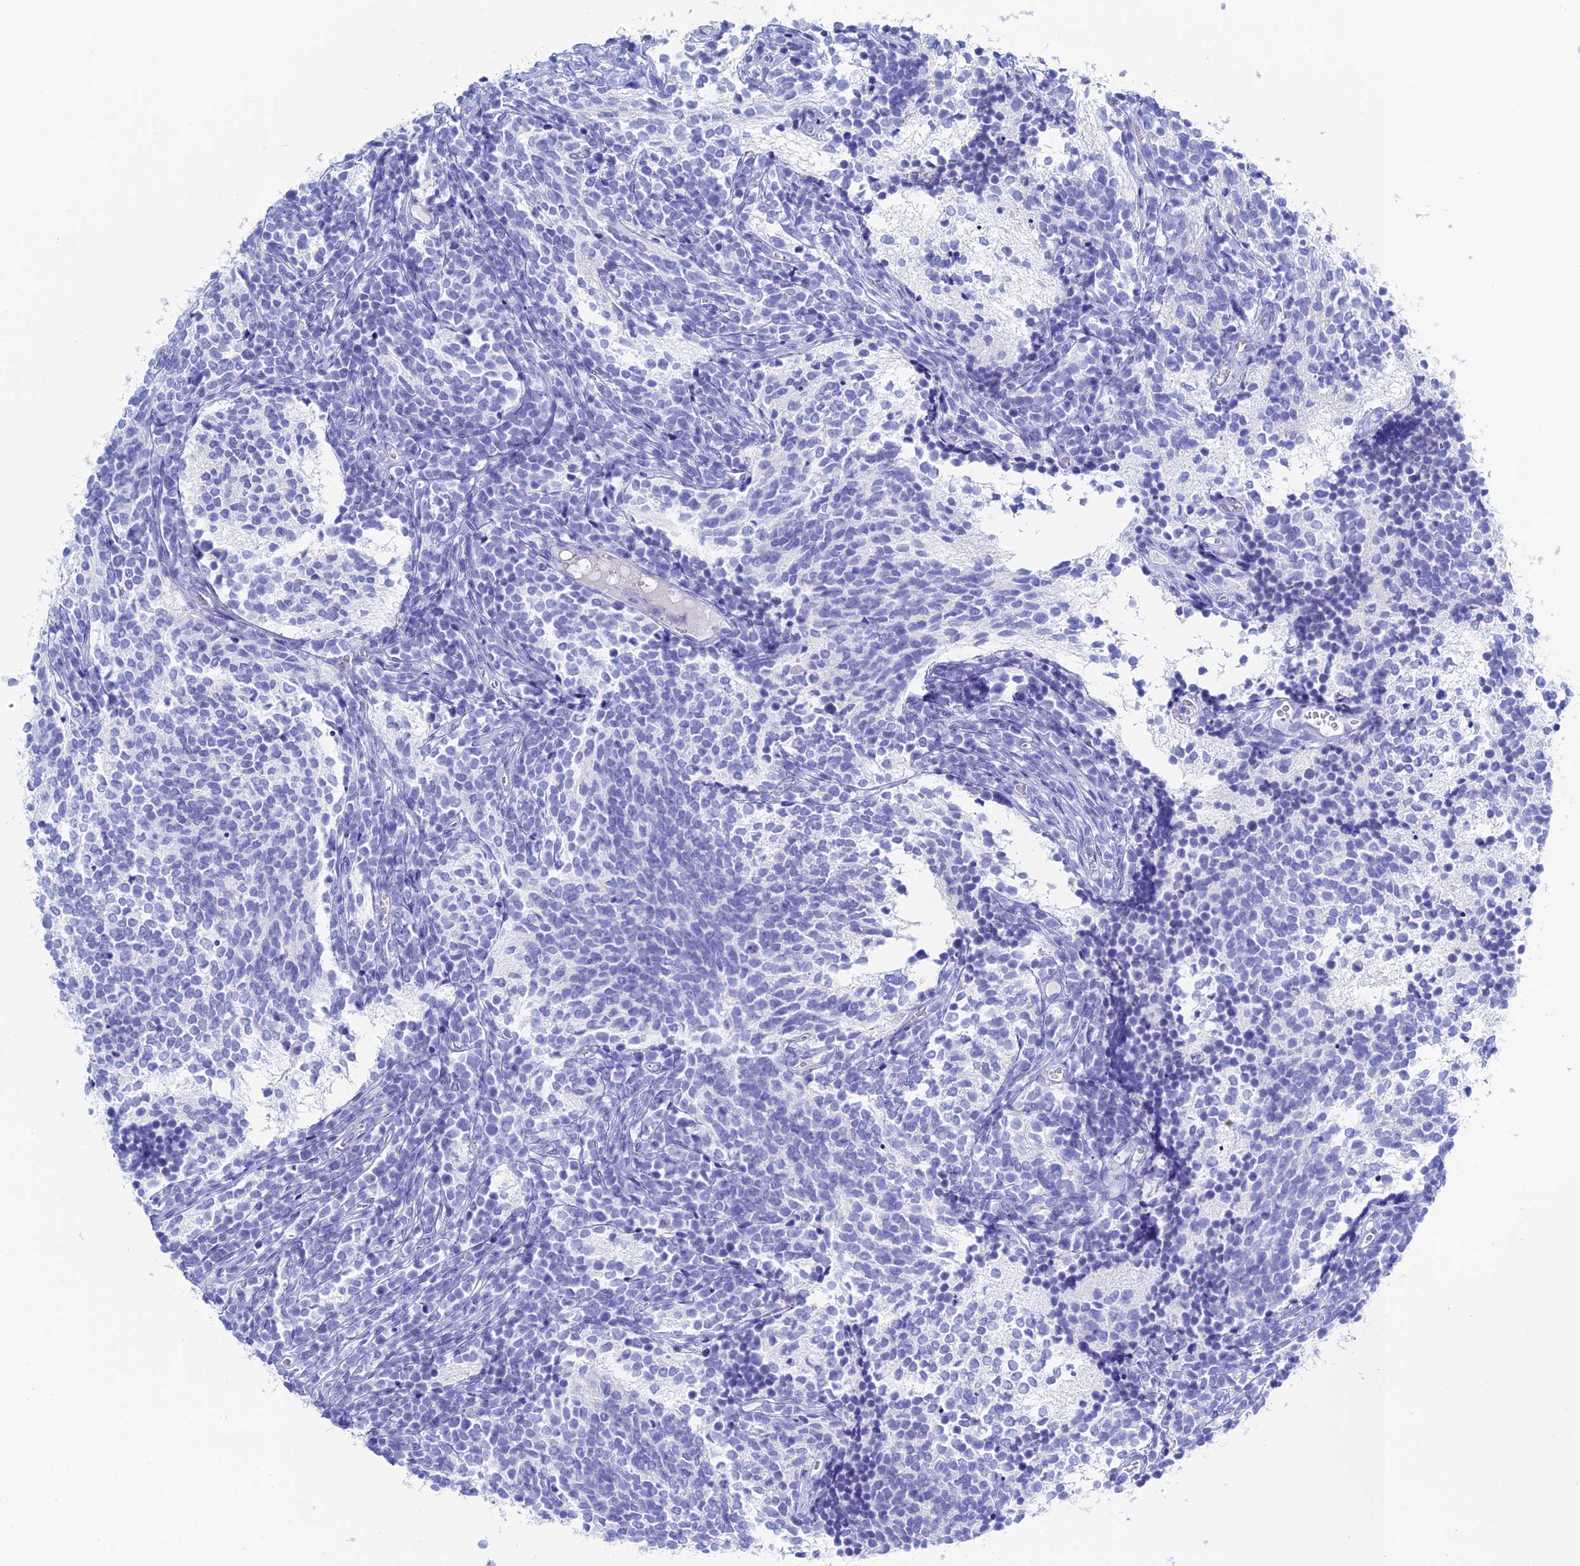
{"staining": {"intensity": "negative", "quantity": "none", "location": "none"}, "tissue": "glioma", "cell_type": "Tumor cells", "image_type": "cancer", "snomed": [{"axis": "morphology", "description": "Glioma, malignant, Low grade"}, {"axis": "topography", "description": "Brain"}], "caption": "Histopathology image shows no significant protein staining in tumor cells of low-grade glioma (malignant). (DAB (3,3'-diaminobenzidine) immunohistochemistry (IHC), high magnification).", "gene": "UNC119", "patient": {"sex": "female", "age": 1}}